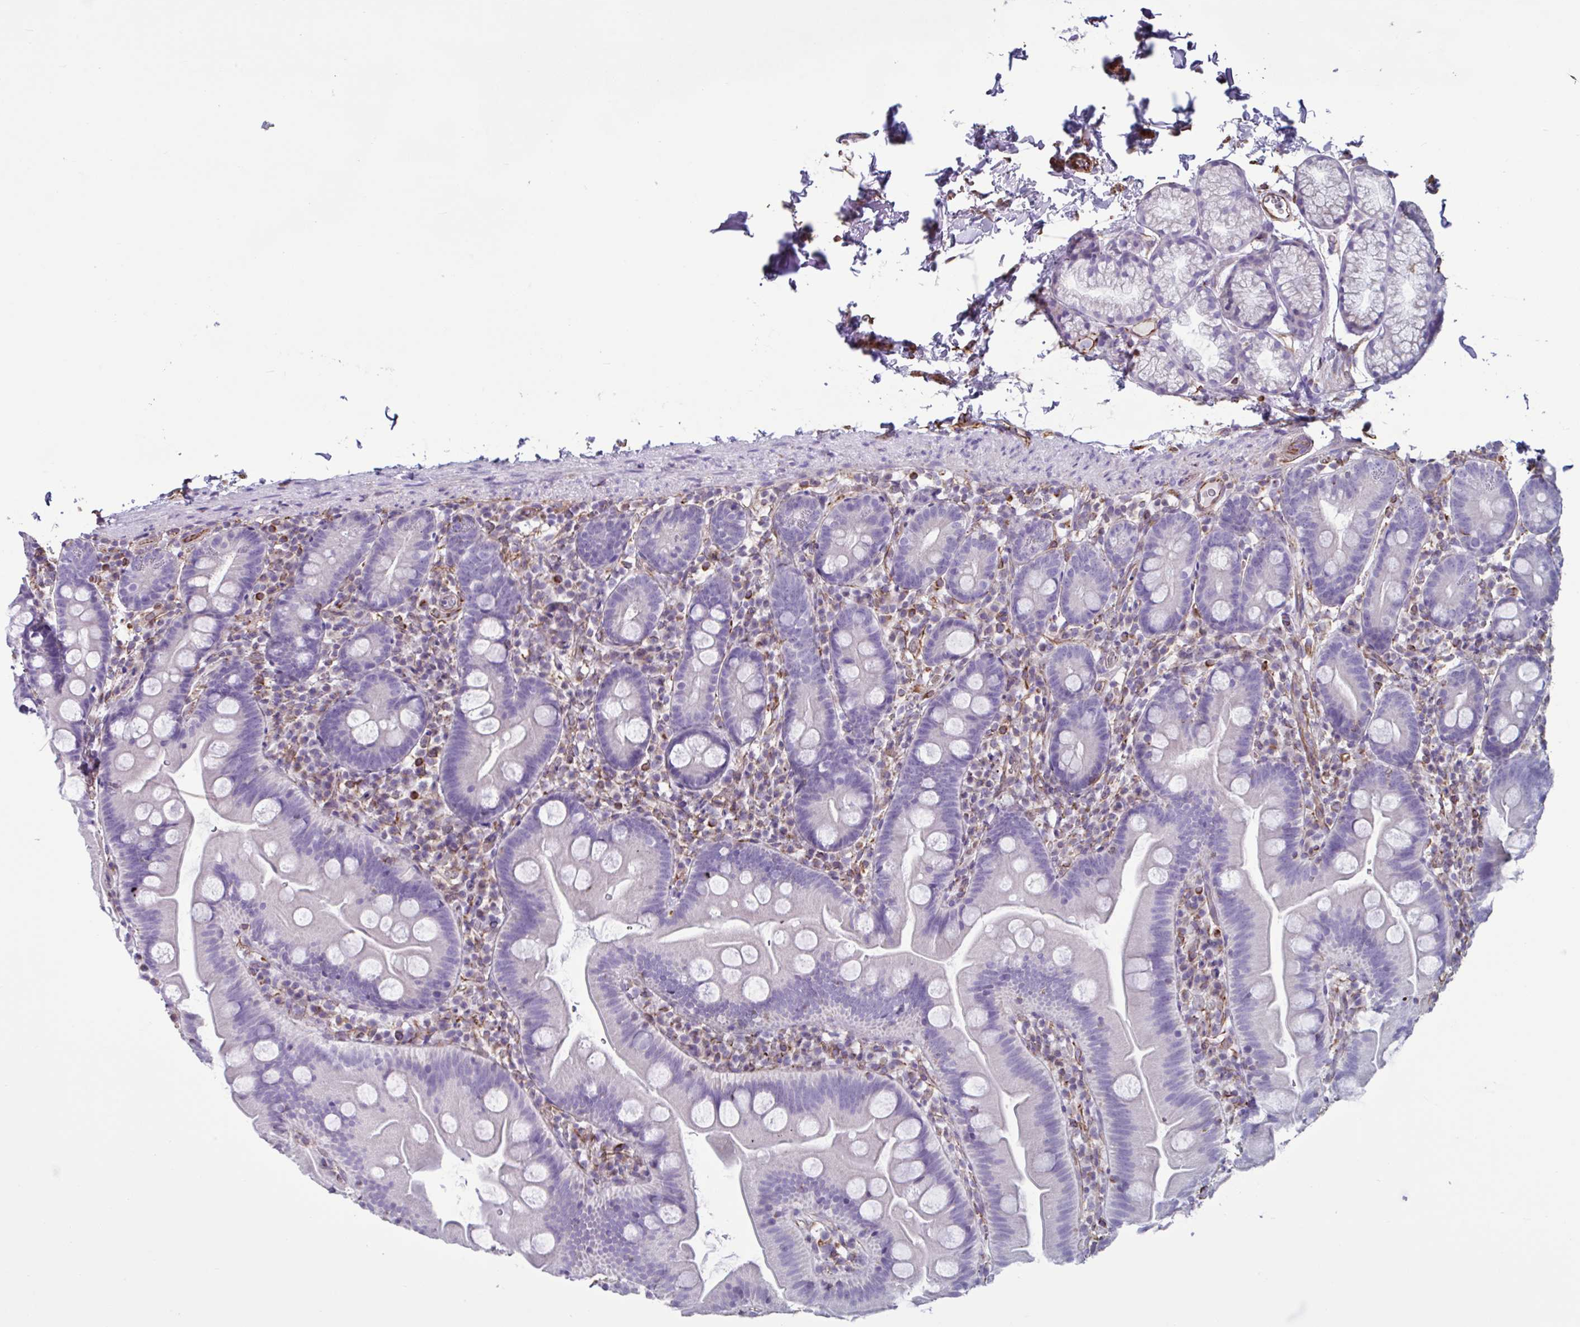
{"staining": {"intensity": "negative", "quantity": "none", "location": "none"}, "tissue": "small intestine", "cell_type": "Glandular cells", "image_type": "normal", "snomed": [{"axis": "morphology", "description": "Normal tissue, NOS"}, {"axis": "topography", "description": "Small intestine"}], "caption": "Glandular cells show no significant positivity in unremarkable small intestine.", "gene": "TMEM86B", "patient": {"sex": "female", "age": 68}}